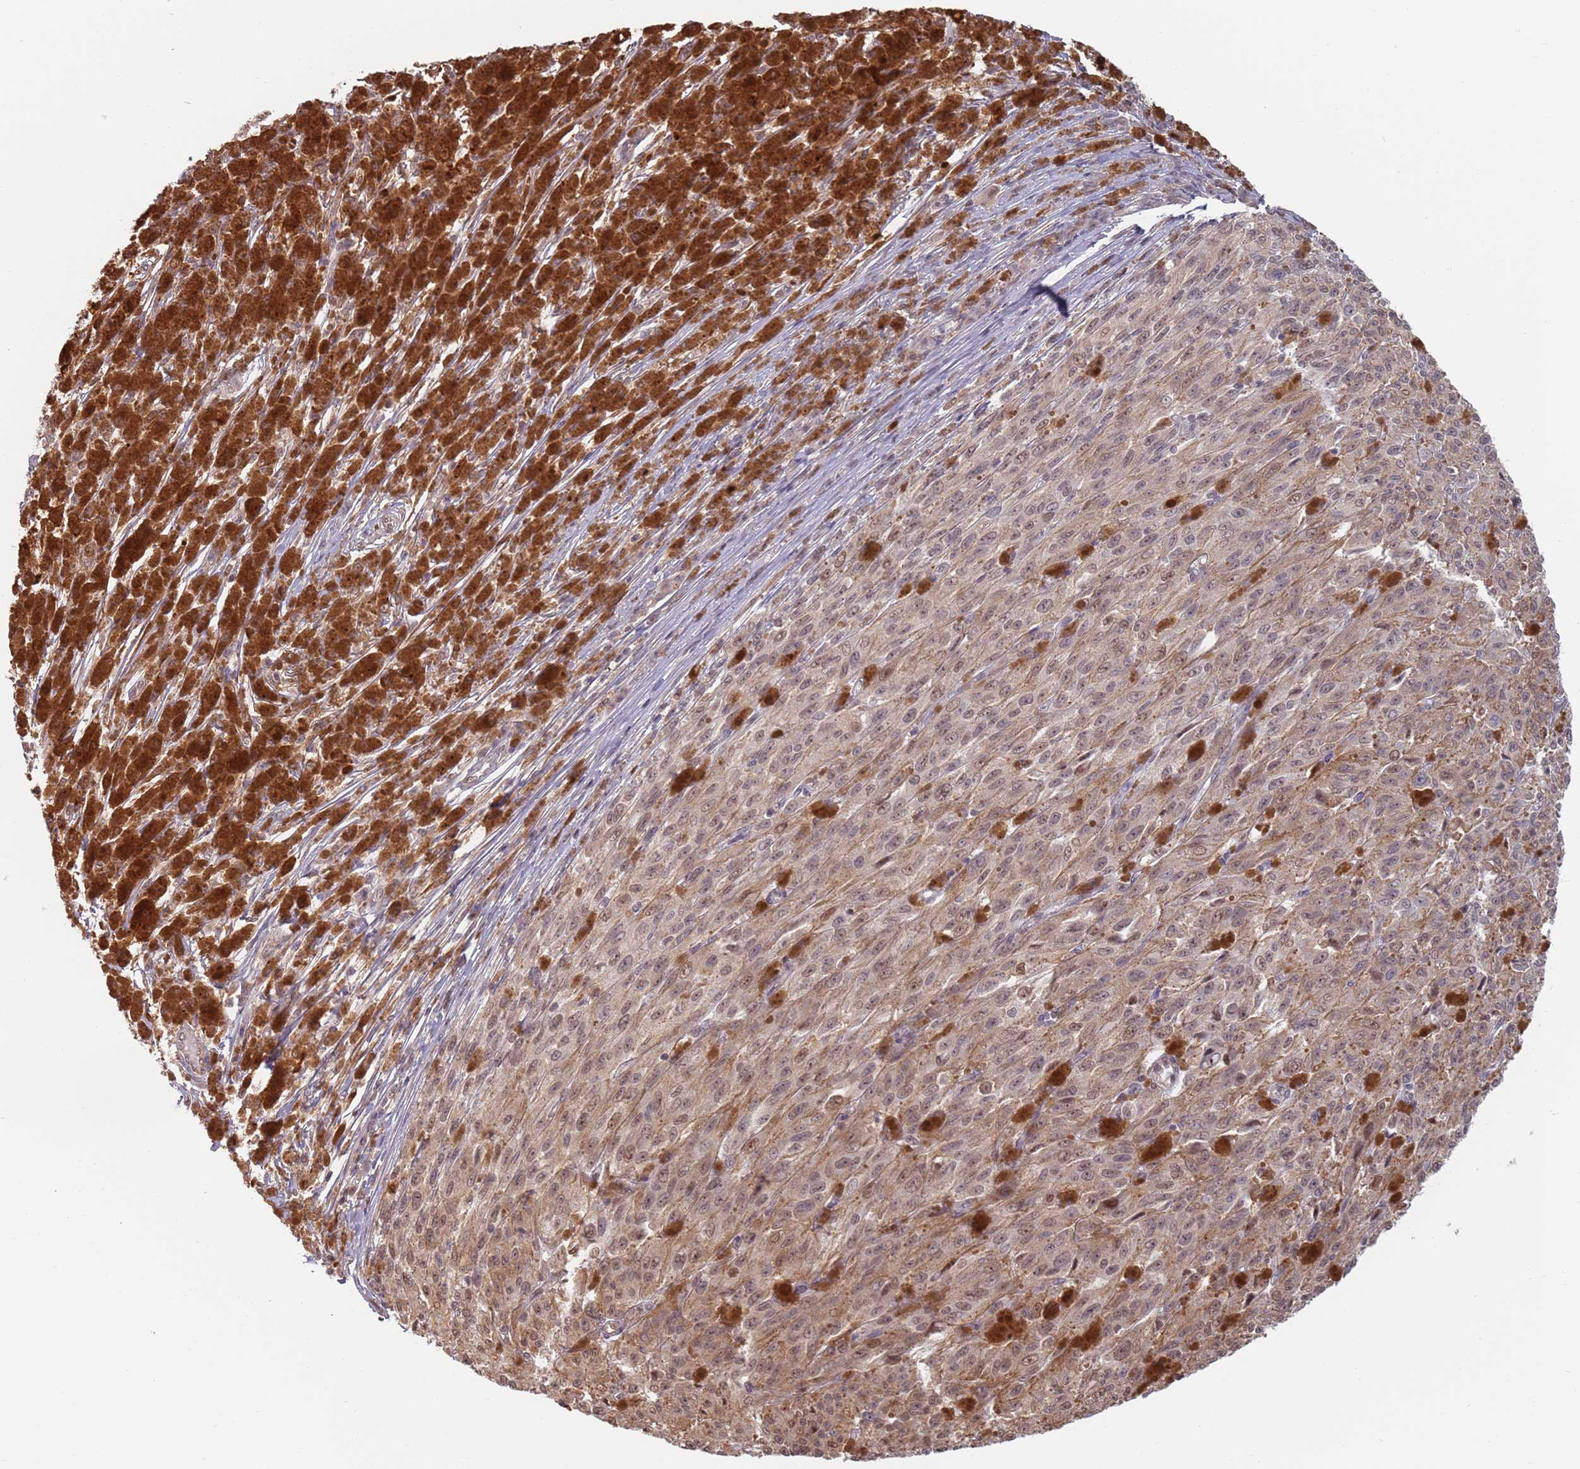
{"staining": {"intensity": "weak", "quantity": ">75%", "location": "cytoplasmic/membranous,nuclear"}, "tissue": "melanoma", "cell_type": "Tumor cells", "image_type": "cancer", "snomed": [{"axis": "morphology", "description": "Malignant melanoma, NOS"}, {"axis": "topography", "description": "Skin"}], "caption": "Immunohistochemistry (IHC) of human malignant melanoma reveals low levels of weak cytoplasmic/membranous and nuclear positivity in approximately >75% of tumor cells. (brown staining indicates protein expression, while blue staining denotes nuclei).", "gene": "PLSCR5", "patient": {"sex": "female", "age": 52}}